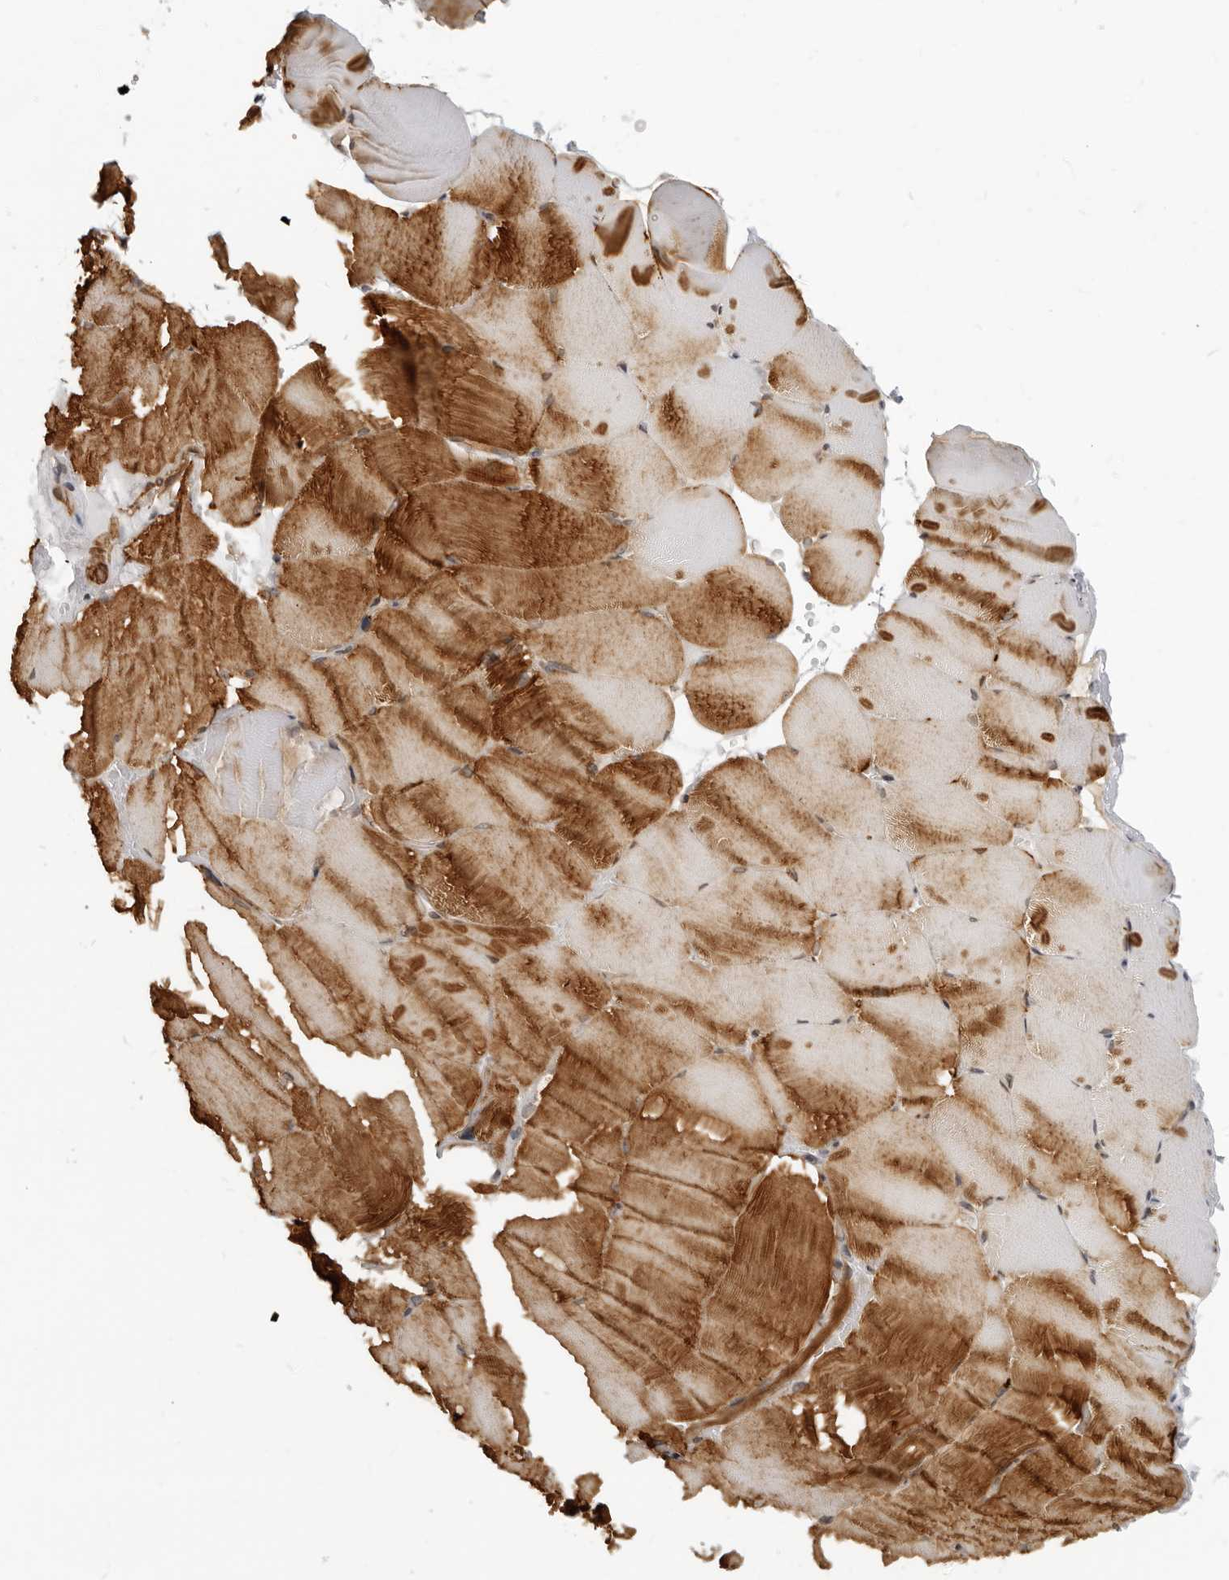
{"staining": {"intensity": "strong", "quantity": ">75%", "location": "cytoplasmic/membranous"}, "tissue": "skeletal muscle", "cell_type": "Myocytes", "image_type": "normal", "snomed": [{"axis": "morphology", "description": "Normal tissue, NOS"}, {"axis": "topography", "description": "Skeletal muscle"}, {"axis": "topography", "description": "Parathyroid gland"}], "caption": "Myocytes show strong cytoplasmic/membranous staining in about >75% of cells in benign skeletal muscle. (DAB (3,3'-diaminobenzidine) IHC, brown staining for protein, blue staining for nuclei).", "gene": "SRGAP2", "patient": {"sex": "female", "age": 37}}